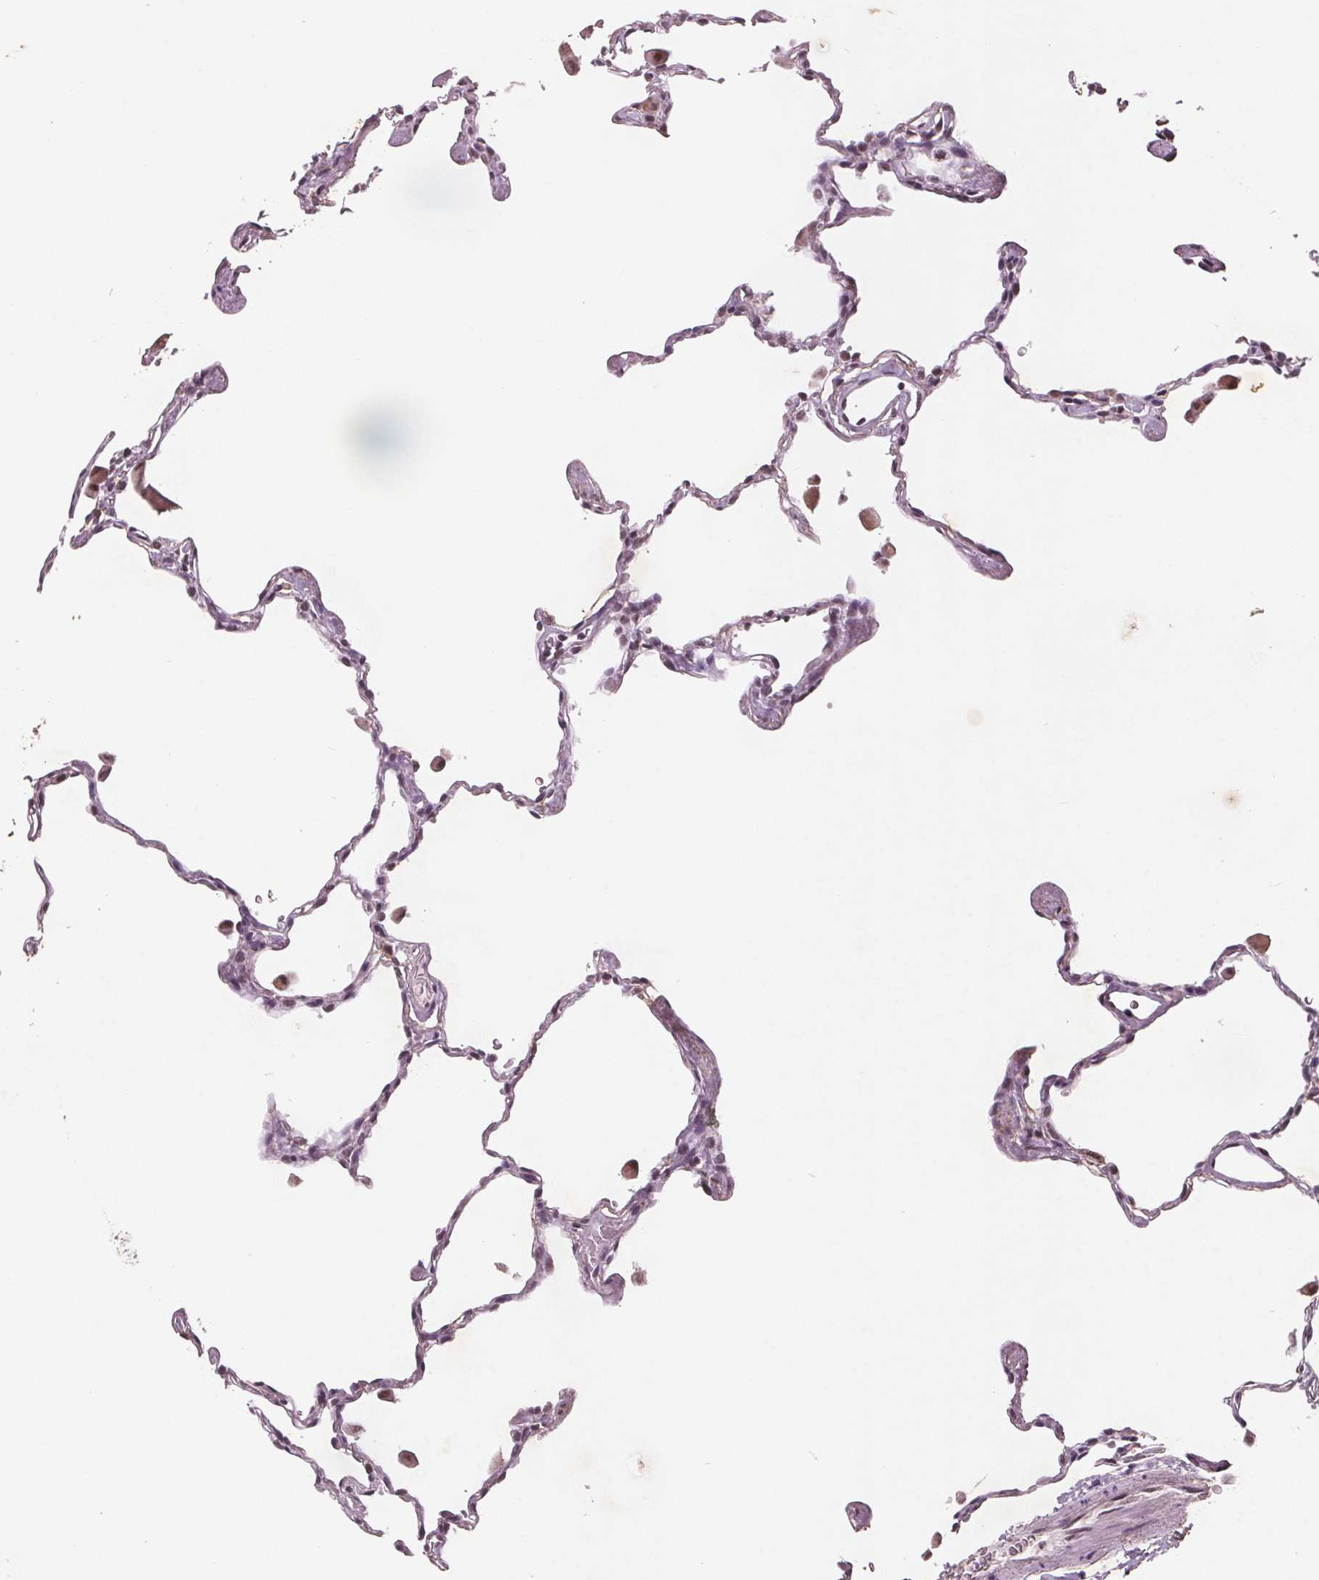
{"staining": {"intensity": "moderate", "quantity": ">75%", "location": "nuclear"}, "tissue": "lung", "cell_type": "Alveolar cells", "image_type": "normal", "snomed": [{"axis": "morphology", "description": "Normal tissue, NOS"}, {"axis": "topography", "description": "Lung"}], "caption": "Moderate nuclear expression for a protein is seen in about >75% of alveolar cells of normal lung using IHC.", "gene": "RPS6KA2", "patient": {"sex": "female", "age": 47}}